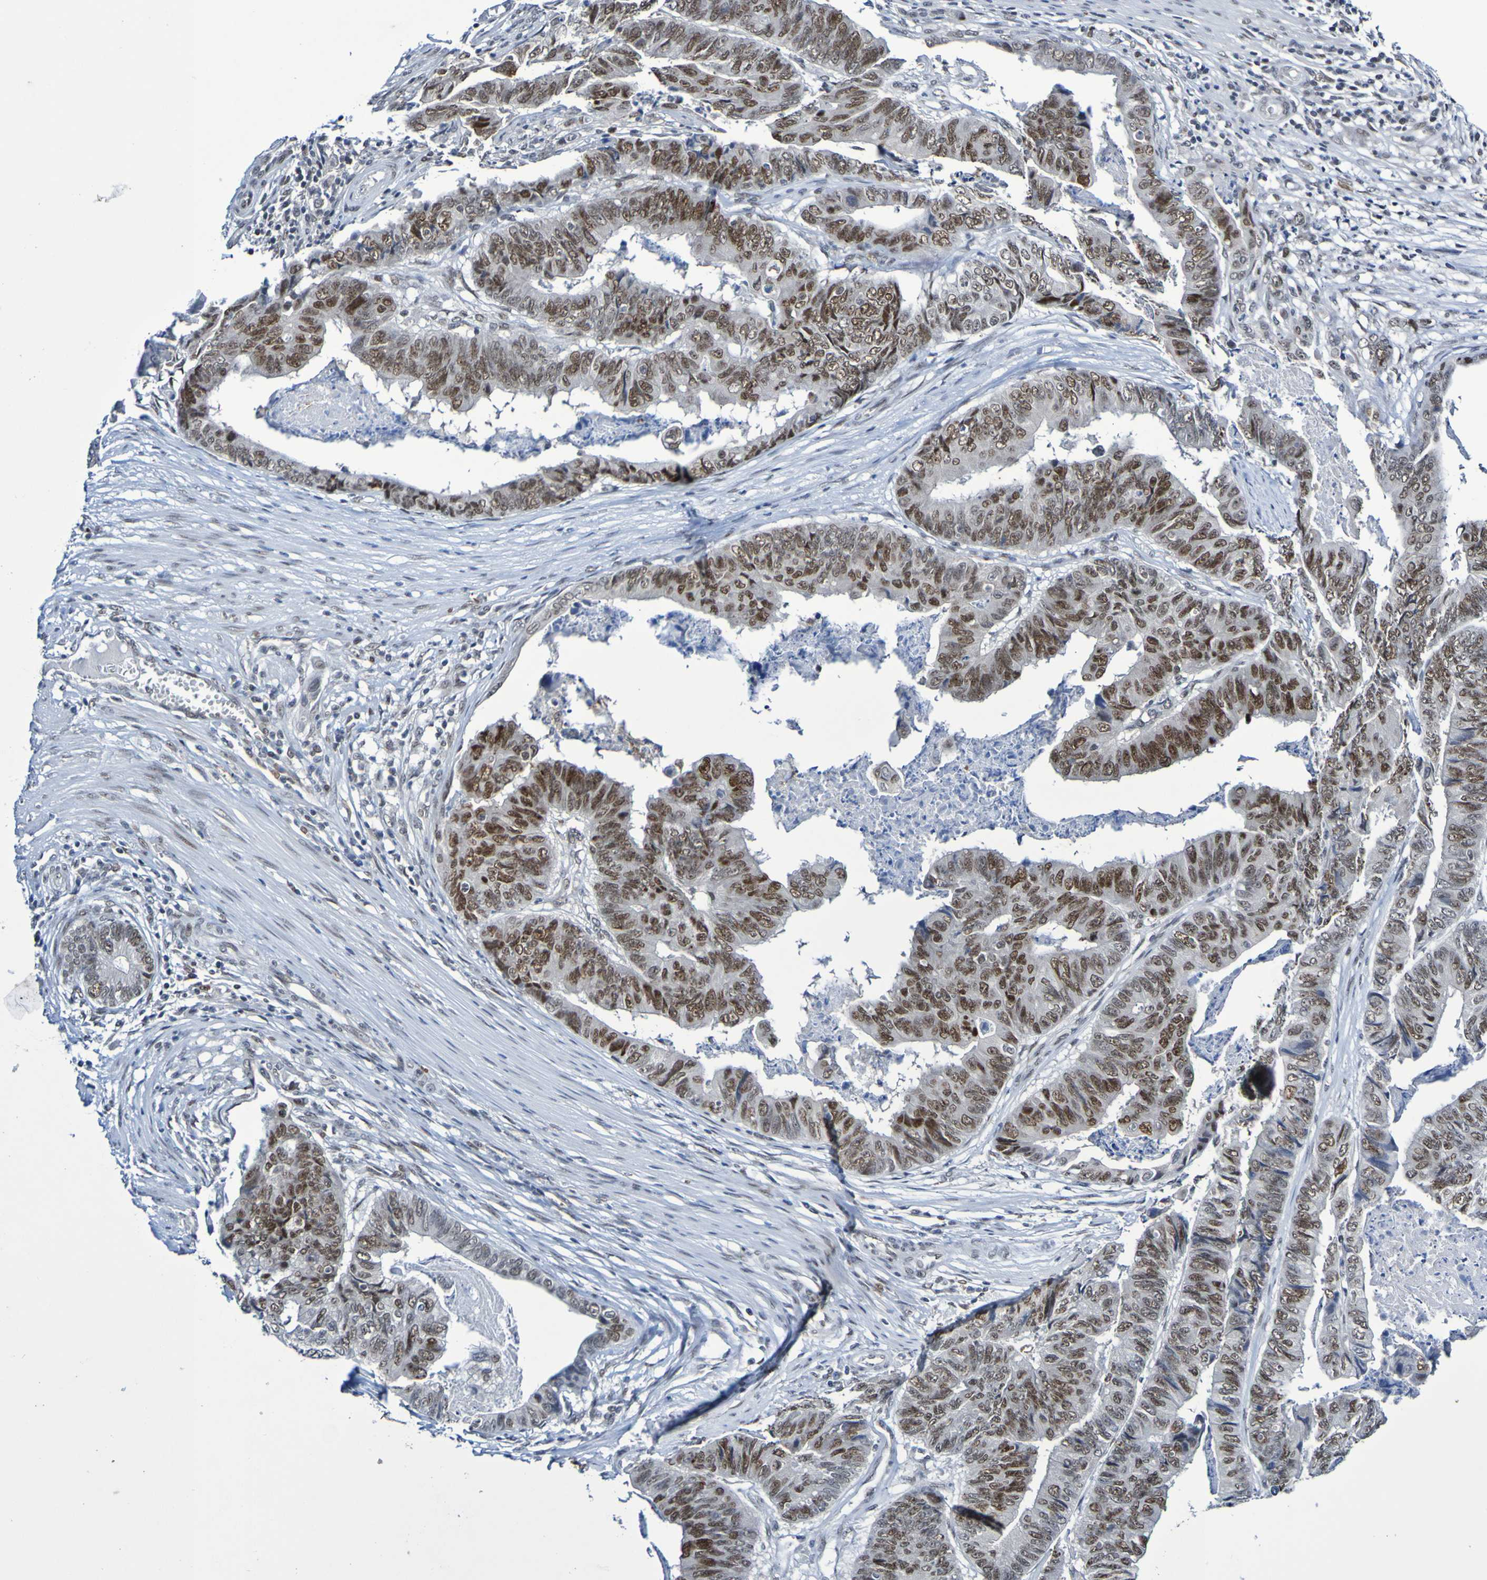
{"staining": {"intensity": "strong", "quantity": ">75%", "location": "nuclear"}, "tissue": "stomach cancer", "cell_type": "Tumor cells", "image_type": "cancer", "snomed": [{"axis": "morphology", "description": "Adenocarcinoma, NOS"}, {"axis": "topography", "description": "Stomach, lower"}], "caption": "Immunohistochemical staining of human stomach cancer demonstrates high levels of strong nuclear staining in about >75% of tumor cells.", "gene": "PCGF1", "patient": {"sex": "male", "age": 77}}